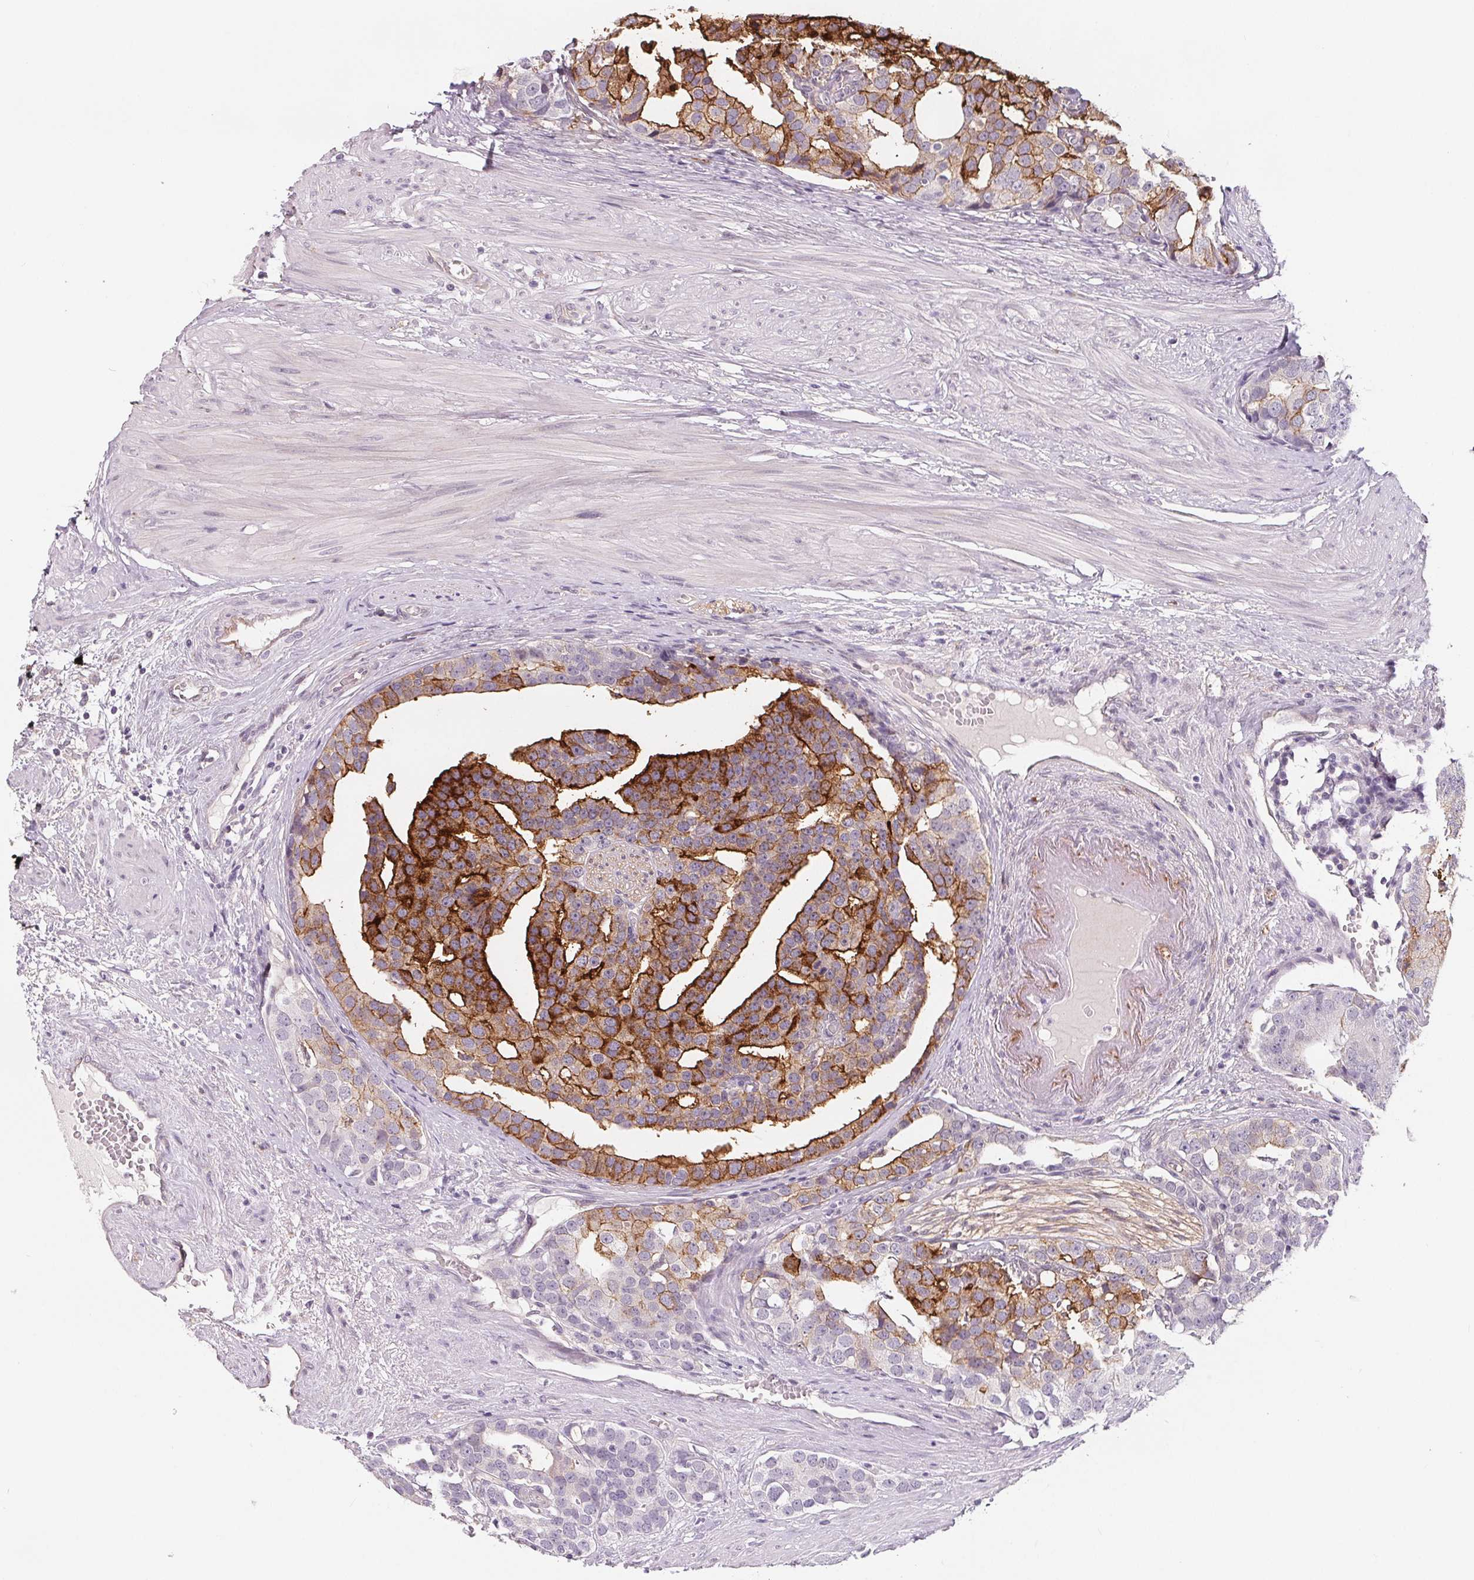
{"staining": {"intensity": "strong", "quantity": "25%-75%", "location": "cytoplasmic/membranous"}, "tissue": "prostate cancer", "cell_type": "Tumor cells", "image_type": "cancer", "snomed": [{"axis": "morphology", "description": "Adenocarcinoma, High grade"}, {"axis": "topography", "description": "Prostate"}], "caption": "Strong cytoplasmic/membranous protein expression is identified in about 25%-75% of tumor cells in prostate cancer (high-grade adenocarcinoma).", "gene": "CFC1", "patient": {"sex": "male", "age": 71}}